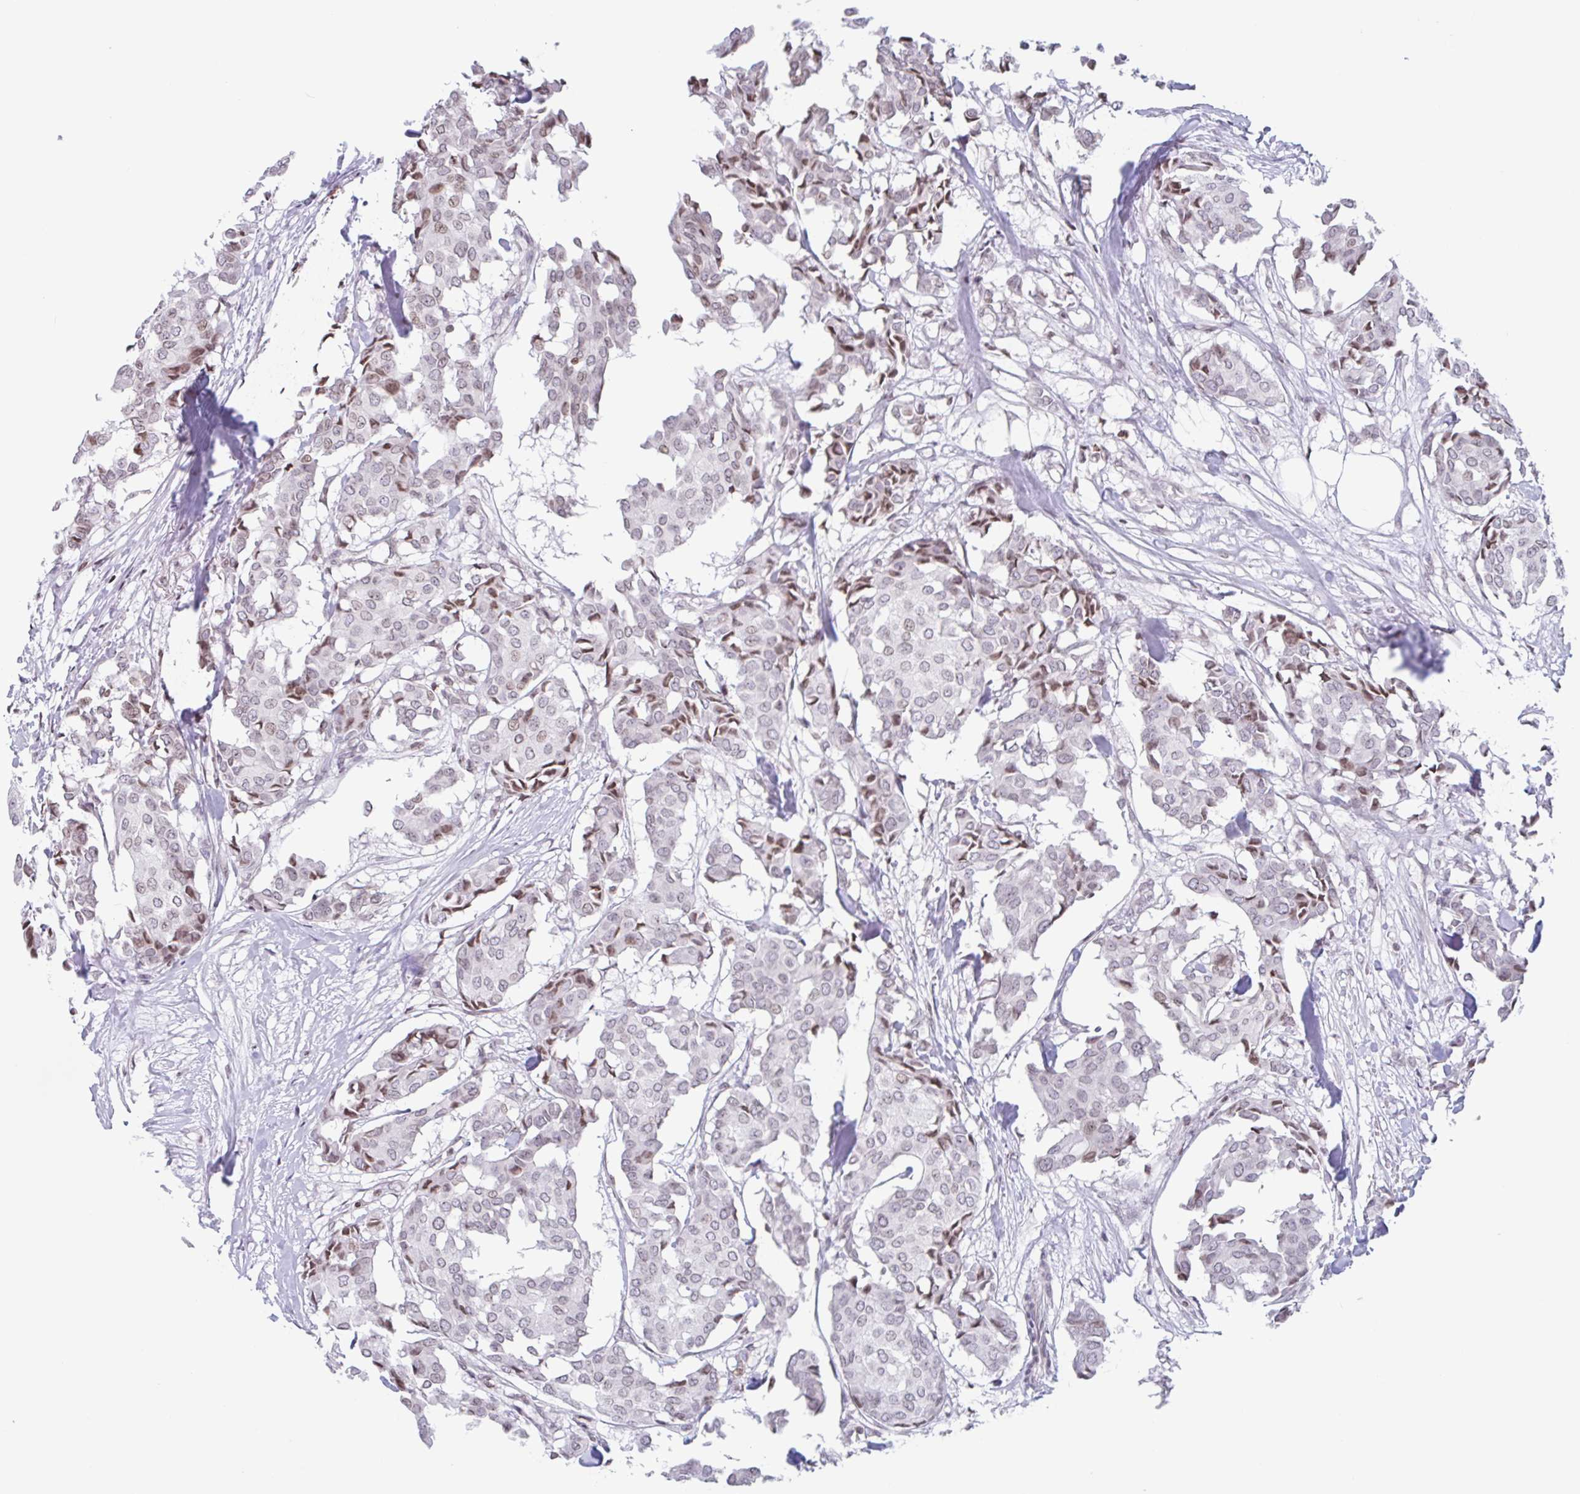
{"staining": {"intensity": "weak", "quantity": "25%-75%", "location": "nuclear"}, "tissue": "breast cancer", "cell_type": "Tumor cells", "image_type": "cancer", "snomed": [{"axis": "morphology", "description": "Duct carcinoma"}, {"axis": "topography", "description": "Breast"}], "caption": "DAB immunohistochemical staining of human breast cancer displays weak nuclear protein staining in approximately 25%-75% of tumor cells.", "gene": "NOL6", "patient": {"sex": "female", "age": 75}}